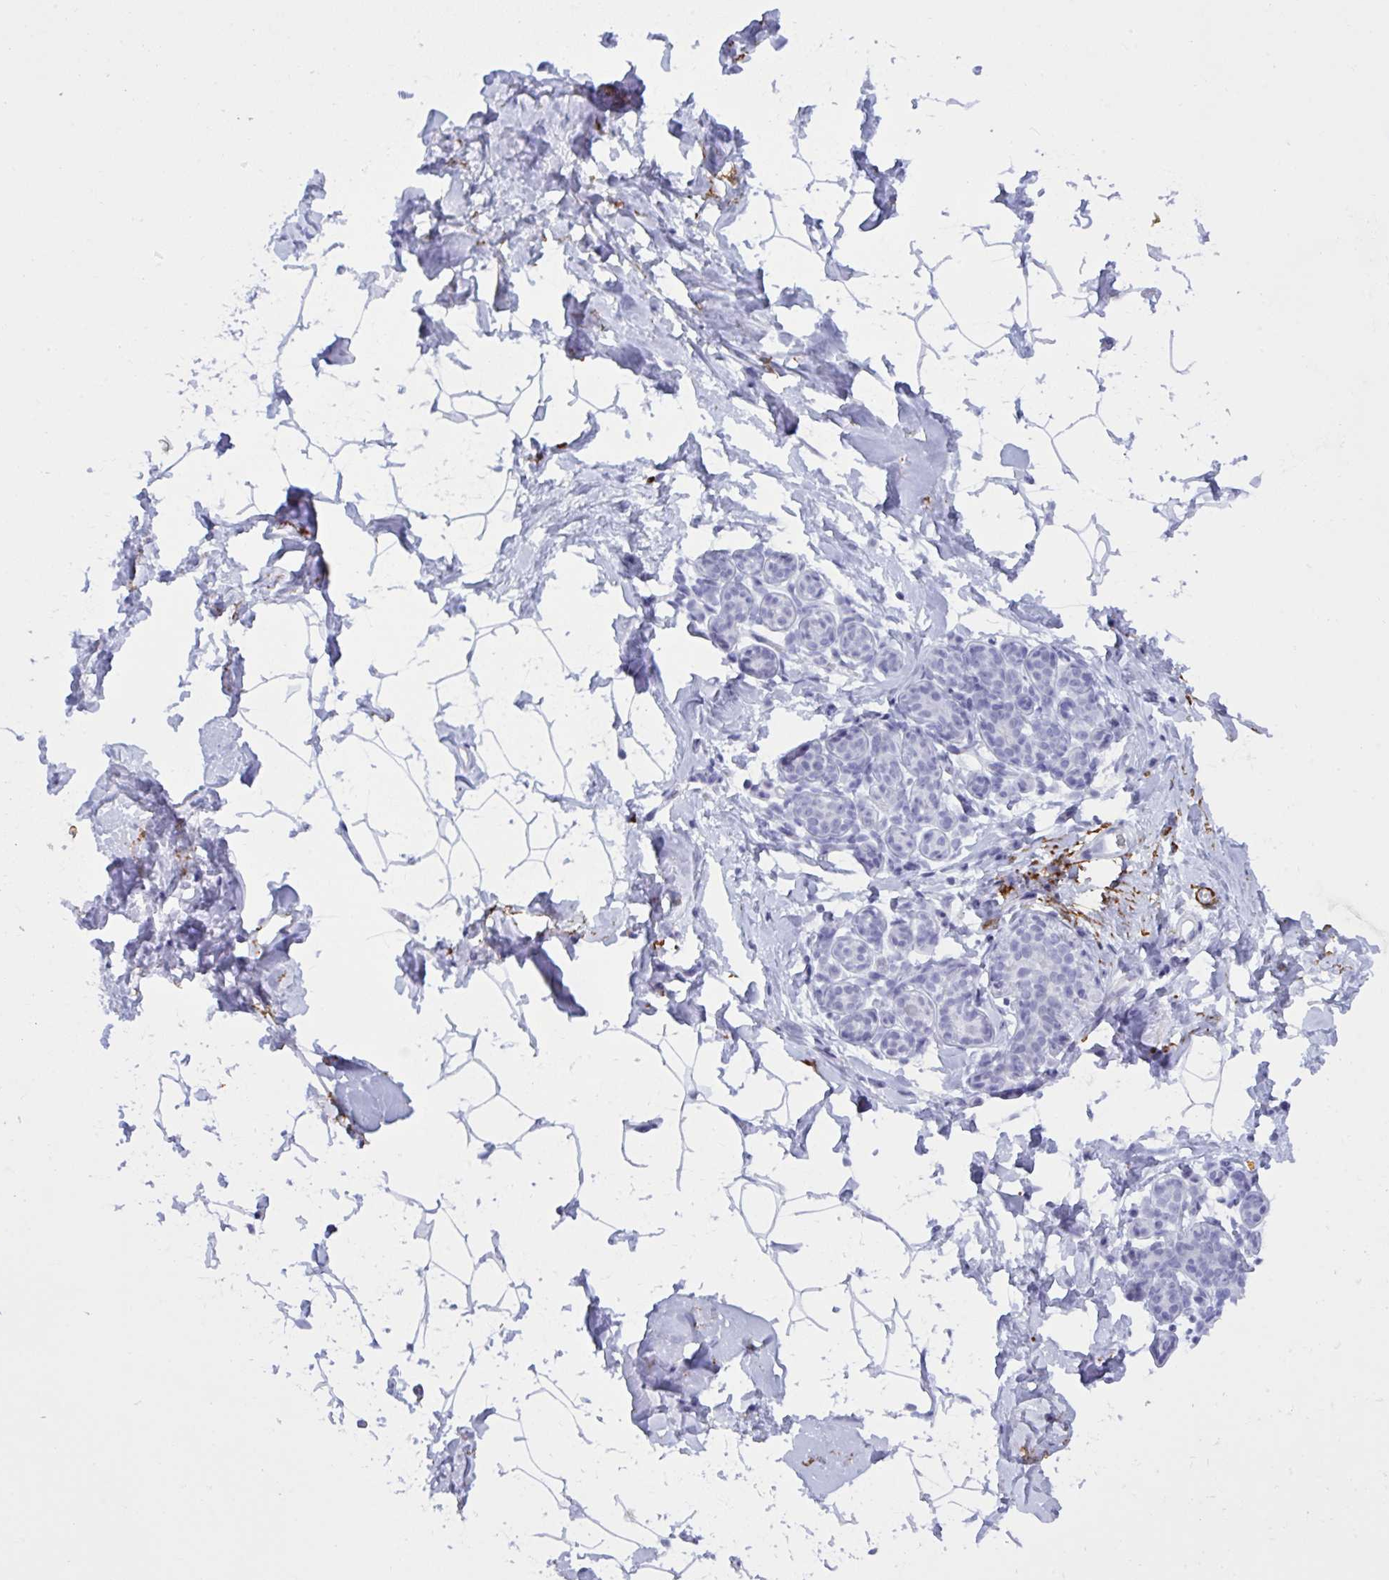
{"staining": {"intensity": "negative", "quantity": "none", "location": "none"}, "tissue": "breast", "cell_type": "Adipocytes", "image_type": "normal", "snomed": [{"axis": "morphology", "description": "Normal tissue, NOS"}, {"axis": "topography", "description": "Breast"}], "caption": "This image is of normal breast stained with immunohistochemistry (IHC) to label a protein in brown with the nuclei are counter-stained blue. There is no staining in adipocytes.", "gene": "ELN", "patient": {"sex": "female", "age": 32}}